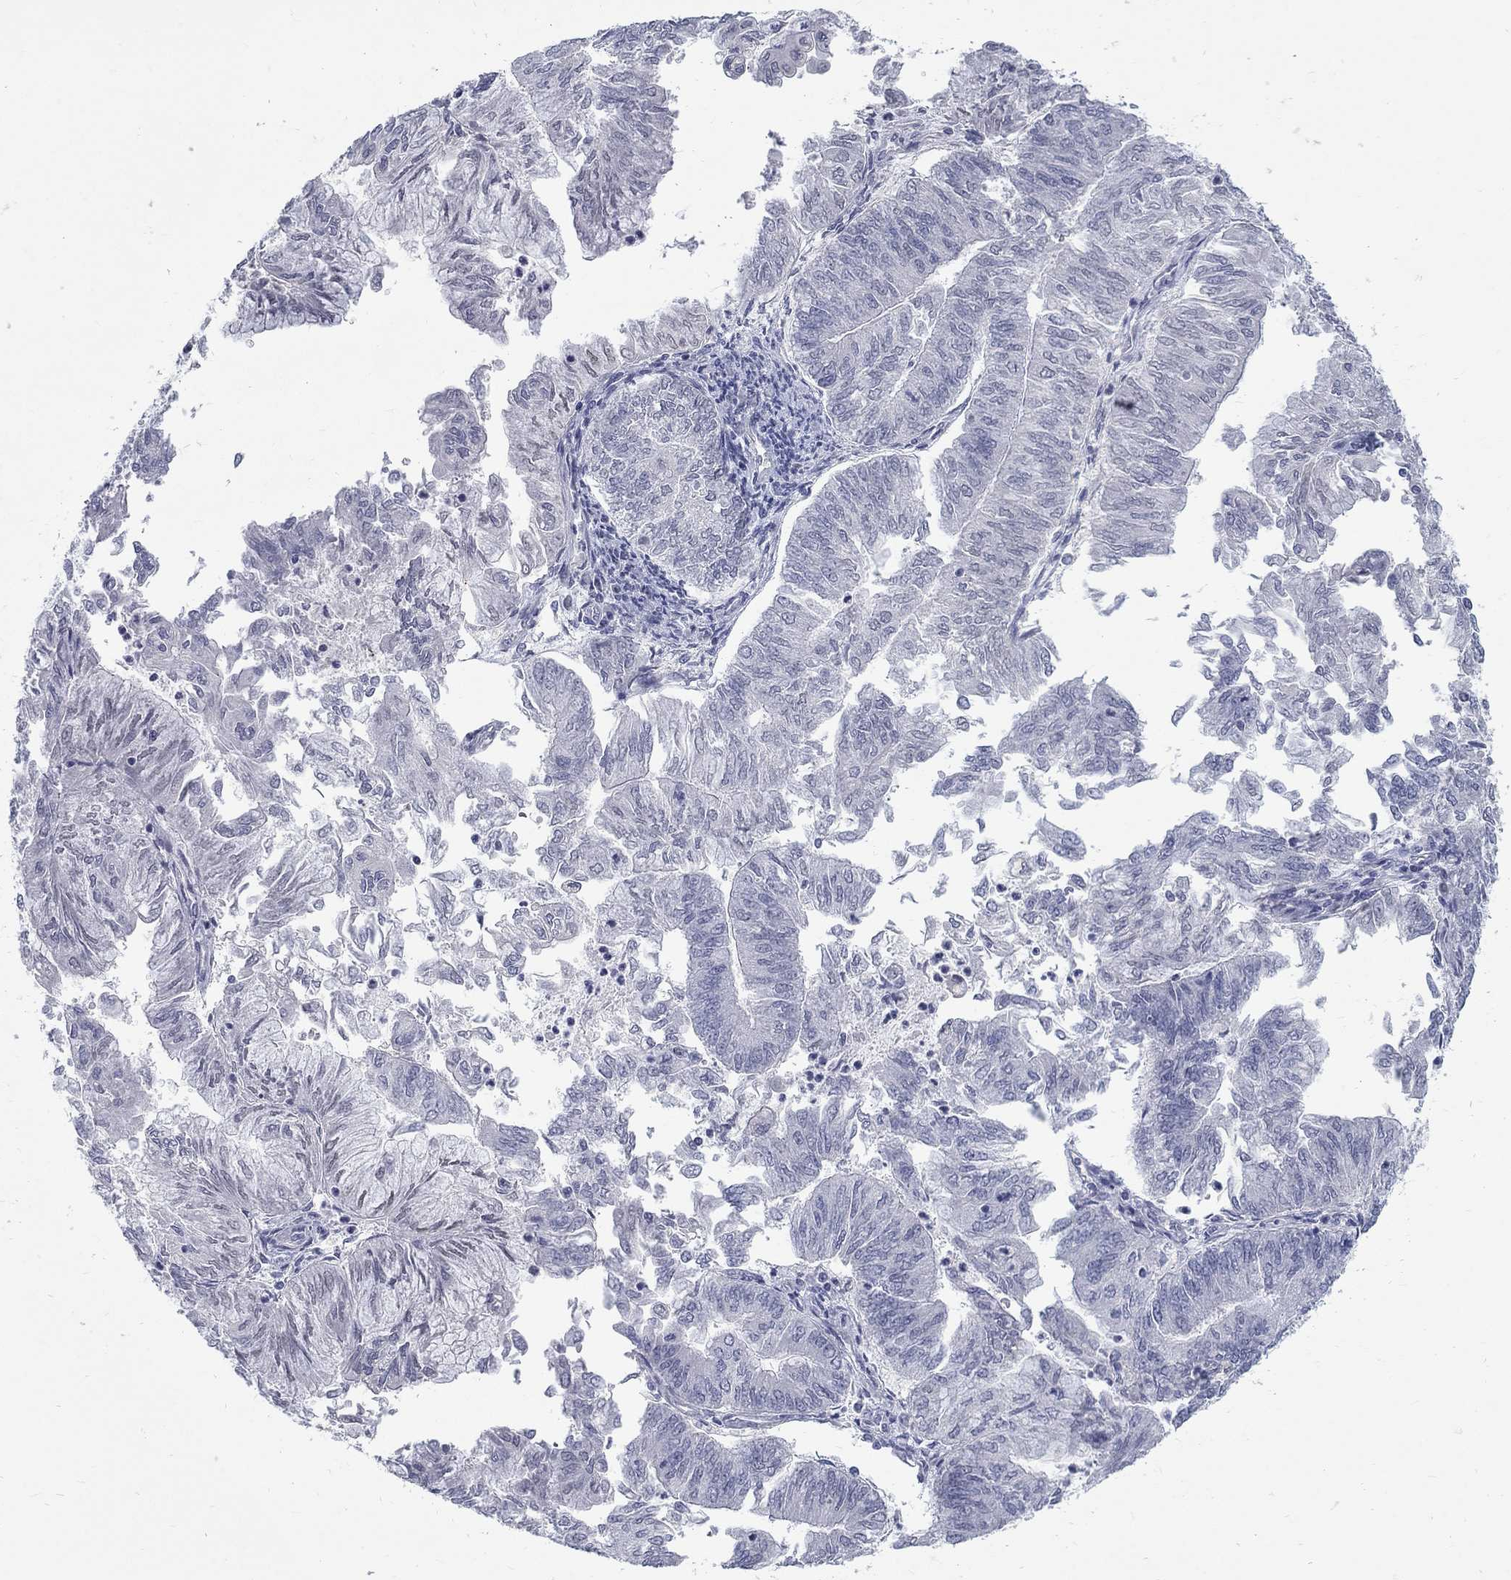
{"staining": {"intensity": "negative", "quantity": "none", "location": "none"}, "tissue": "endometrial cancer", "cell_type": "Tumor cells", "image_type": "cancer", "snomed": [{"axis": "morphology", "description": "Adenocarcinoma, NOS"}, {"axis": "topography", "description": "Endometrium"}], "caption": "High power microscopy histopathology image of an IHC micrograph of endometrial adenocarcinoma, revealing no significant expression in tumor cells. Brightfield microscopy of IHC stained with DAB (brown) and hematoxylin (blue), captured at high magnification.", "gene": "GCFC2", "patient": {"sex": "female", "age": 59}}